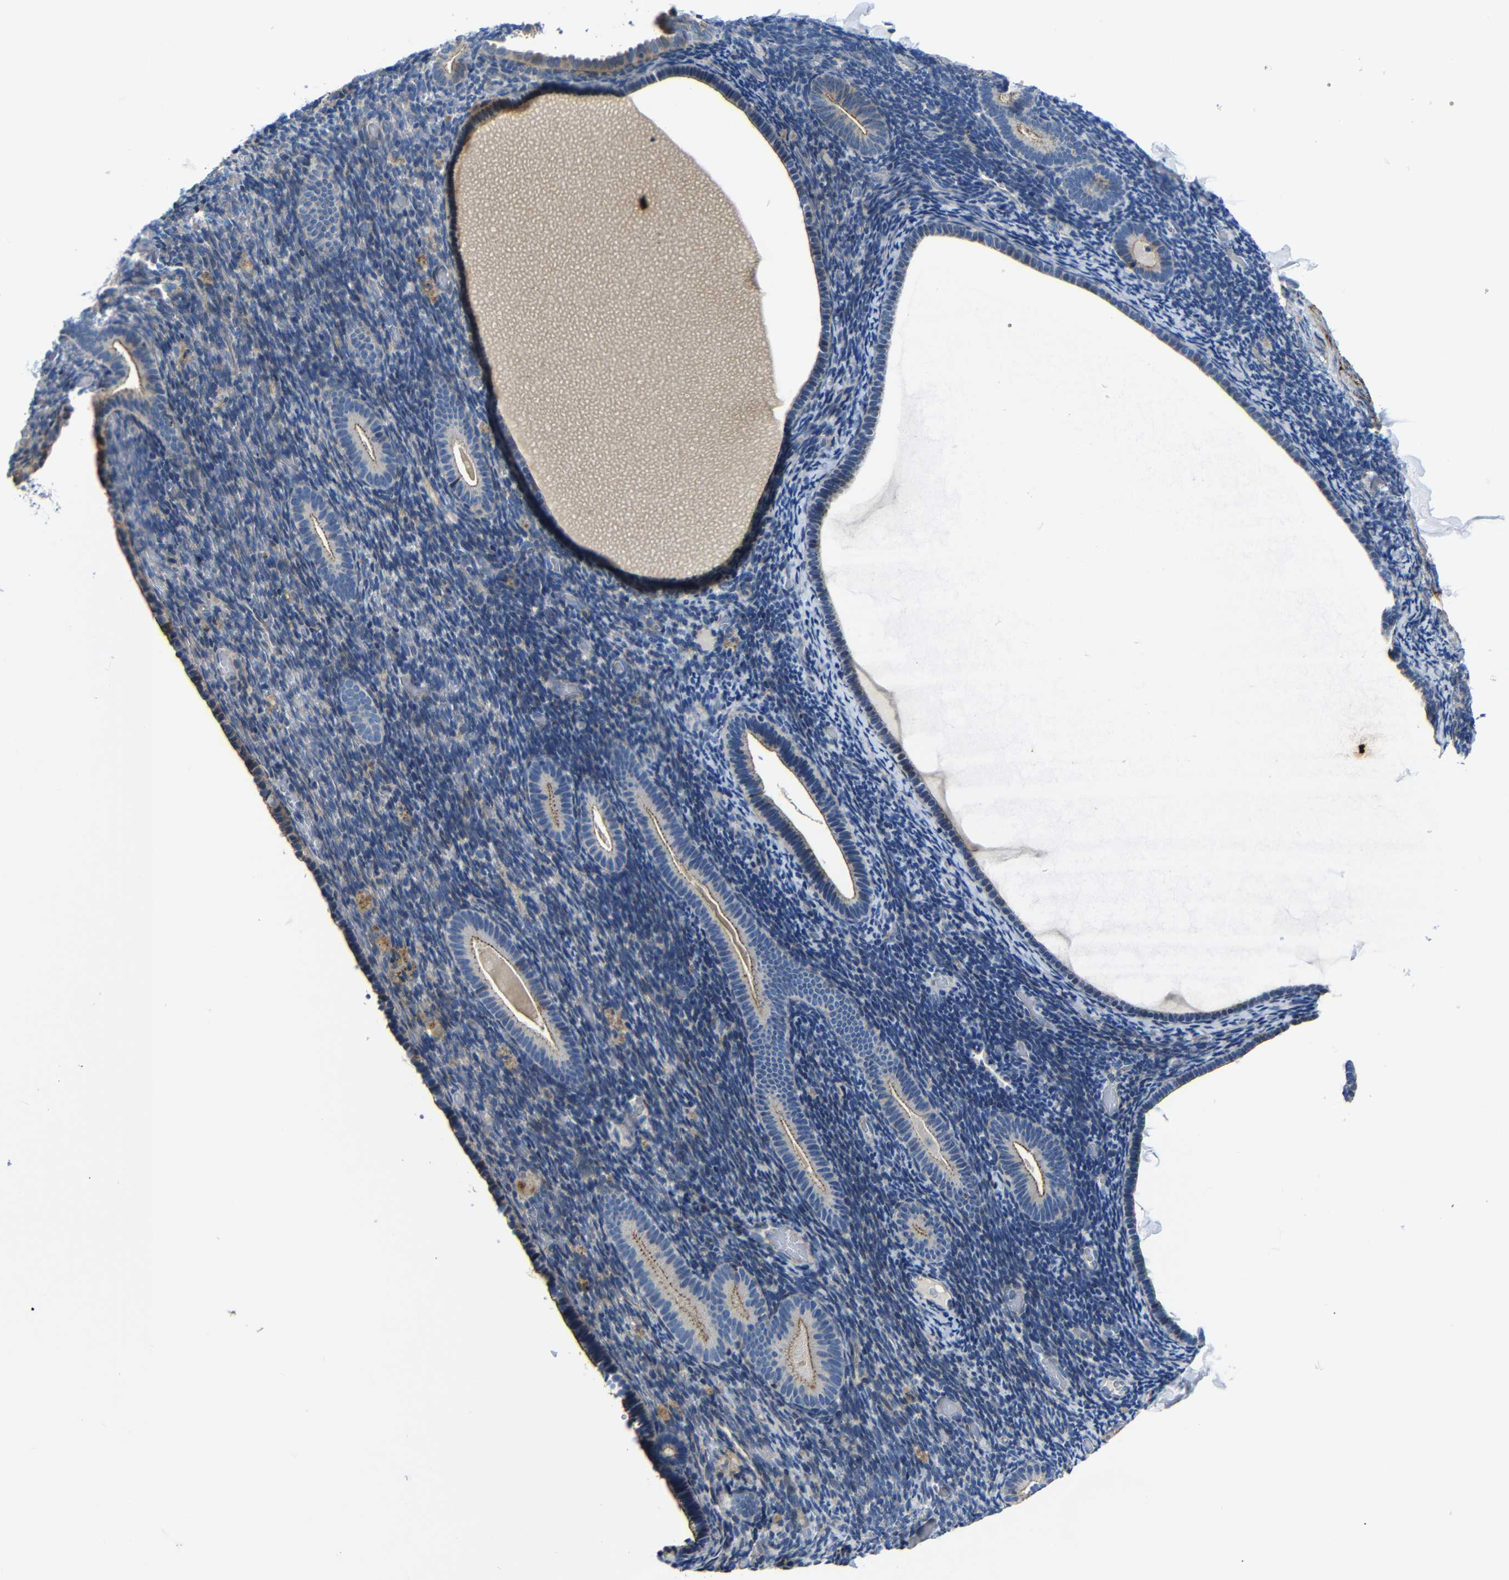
{"staining": {"intensity": "weak", "quantity": "<25%", "location": "cytoplasmic/membranous"}, "tissue": "endometrium", "cell_type": "Cells in endometrial stroma", "image_type": "normal", "snomed": [{"axis": "morphology", "description": "Normal tissue, NOS"}, {"axis": "topography", "description": "Endometrium"}], "caption": "The immunohistochemistry image has no significant positivity in cells in endometrial stroma of endometrium.", "gene": "AFDN", "patient": {"sex": "female", "age": 51}}